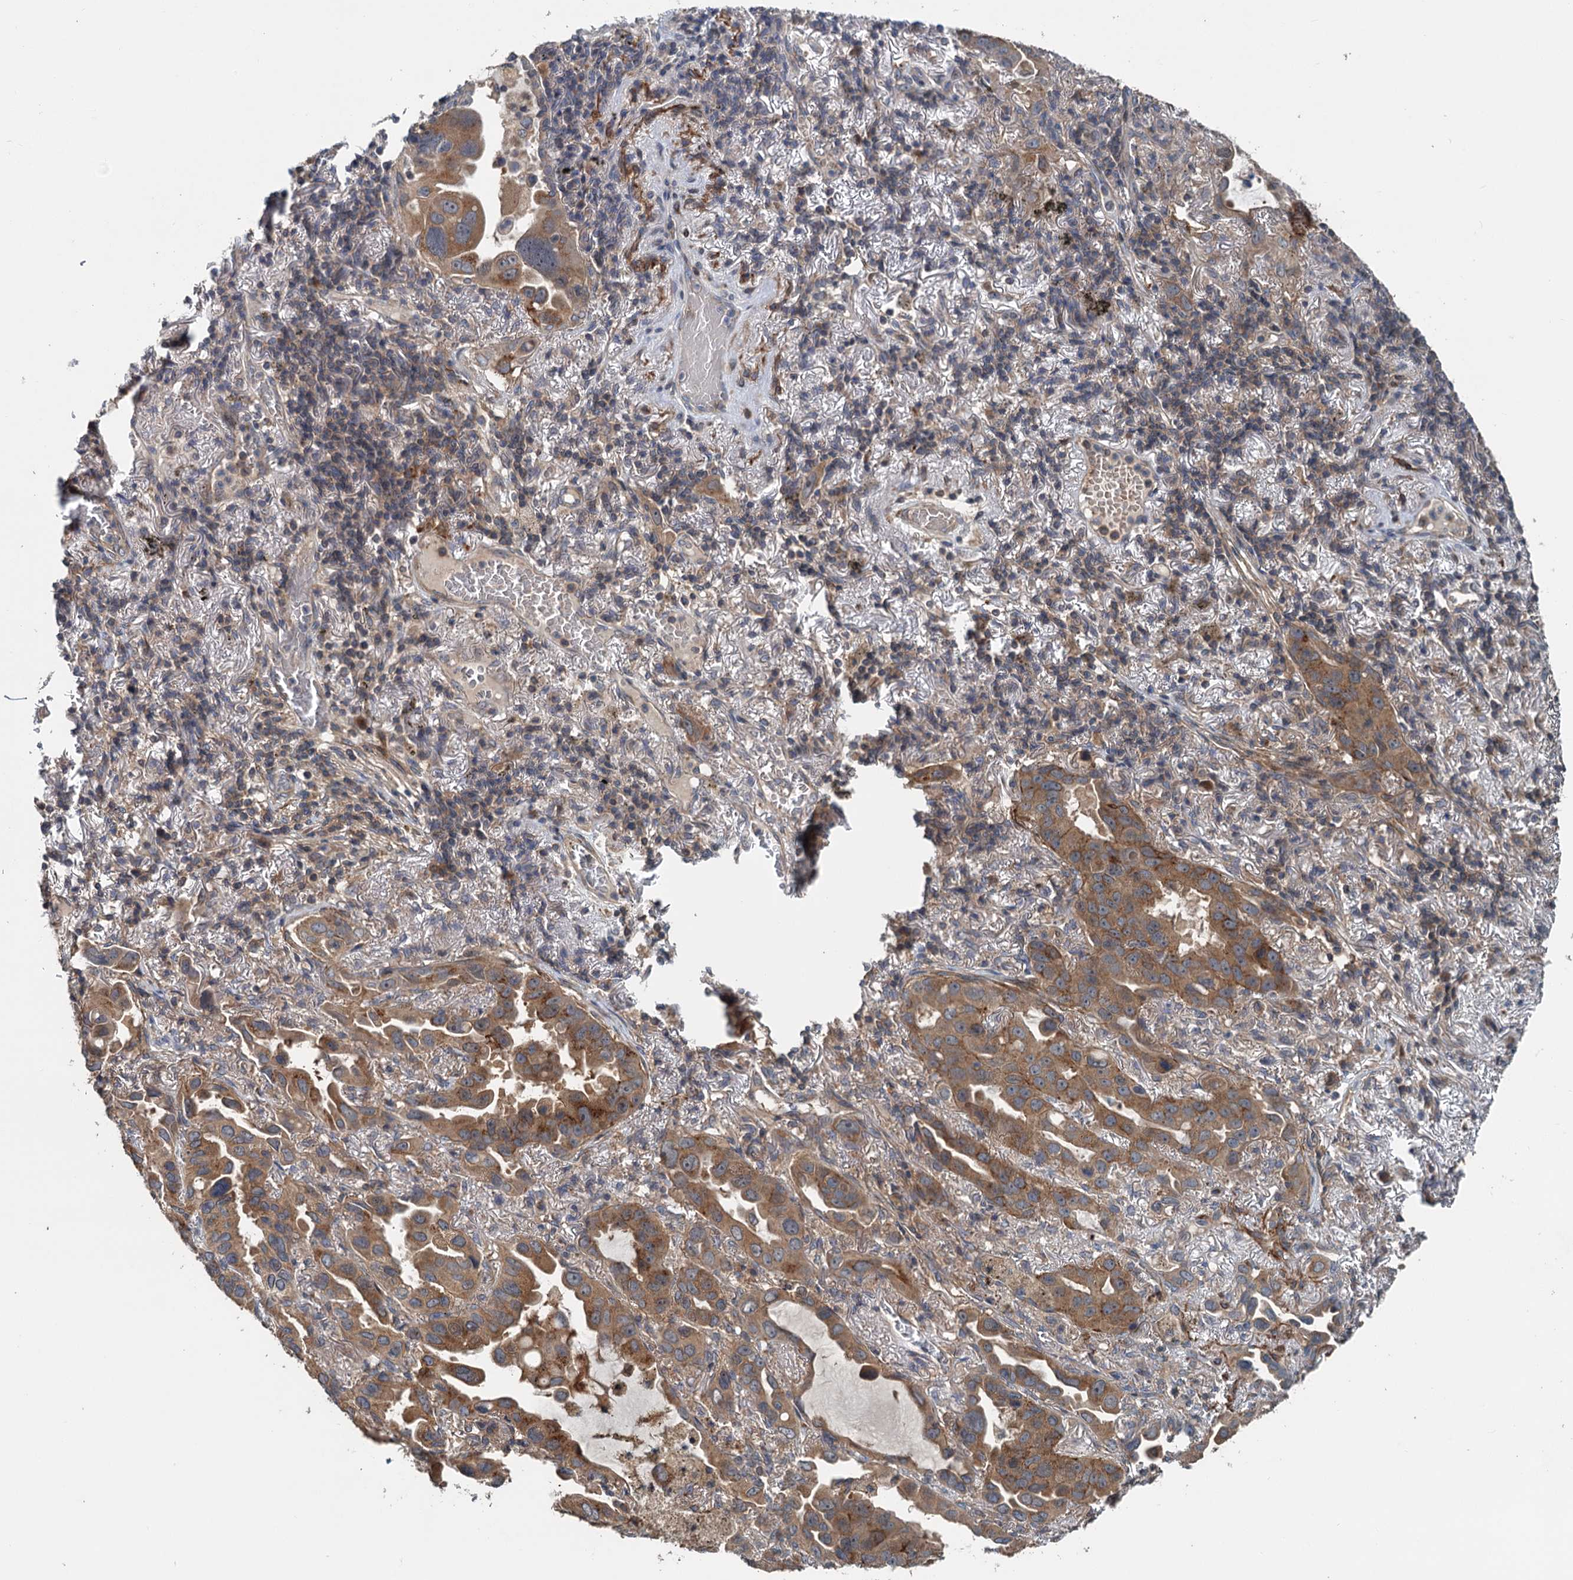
{"staining": {"intensity": "moderate", "quantity": ">75%", "location": "cytoplasmic/membranous"}, "tissue": "lung cancer", "cell_type": "Tumor cells", "image_type": "cancer", "snomed": [{"axis": "morphology", "description": "Adenocarcinoma, NOS"}, {"axis": "topography", "description": "Lung"}], "caption": "Lung cancer was stained to show a protein in brown. There is medium levels of moderate cytoplasmic/membranous positivity in approximately >75% of tumor cells.", "gene": "TEDC1", "patient": {"sex": "male", "age": 64}}